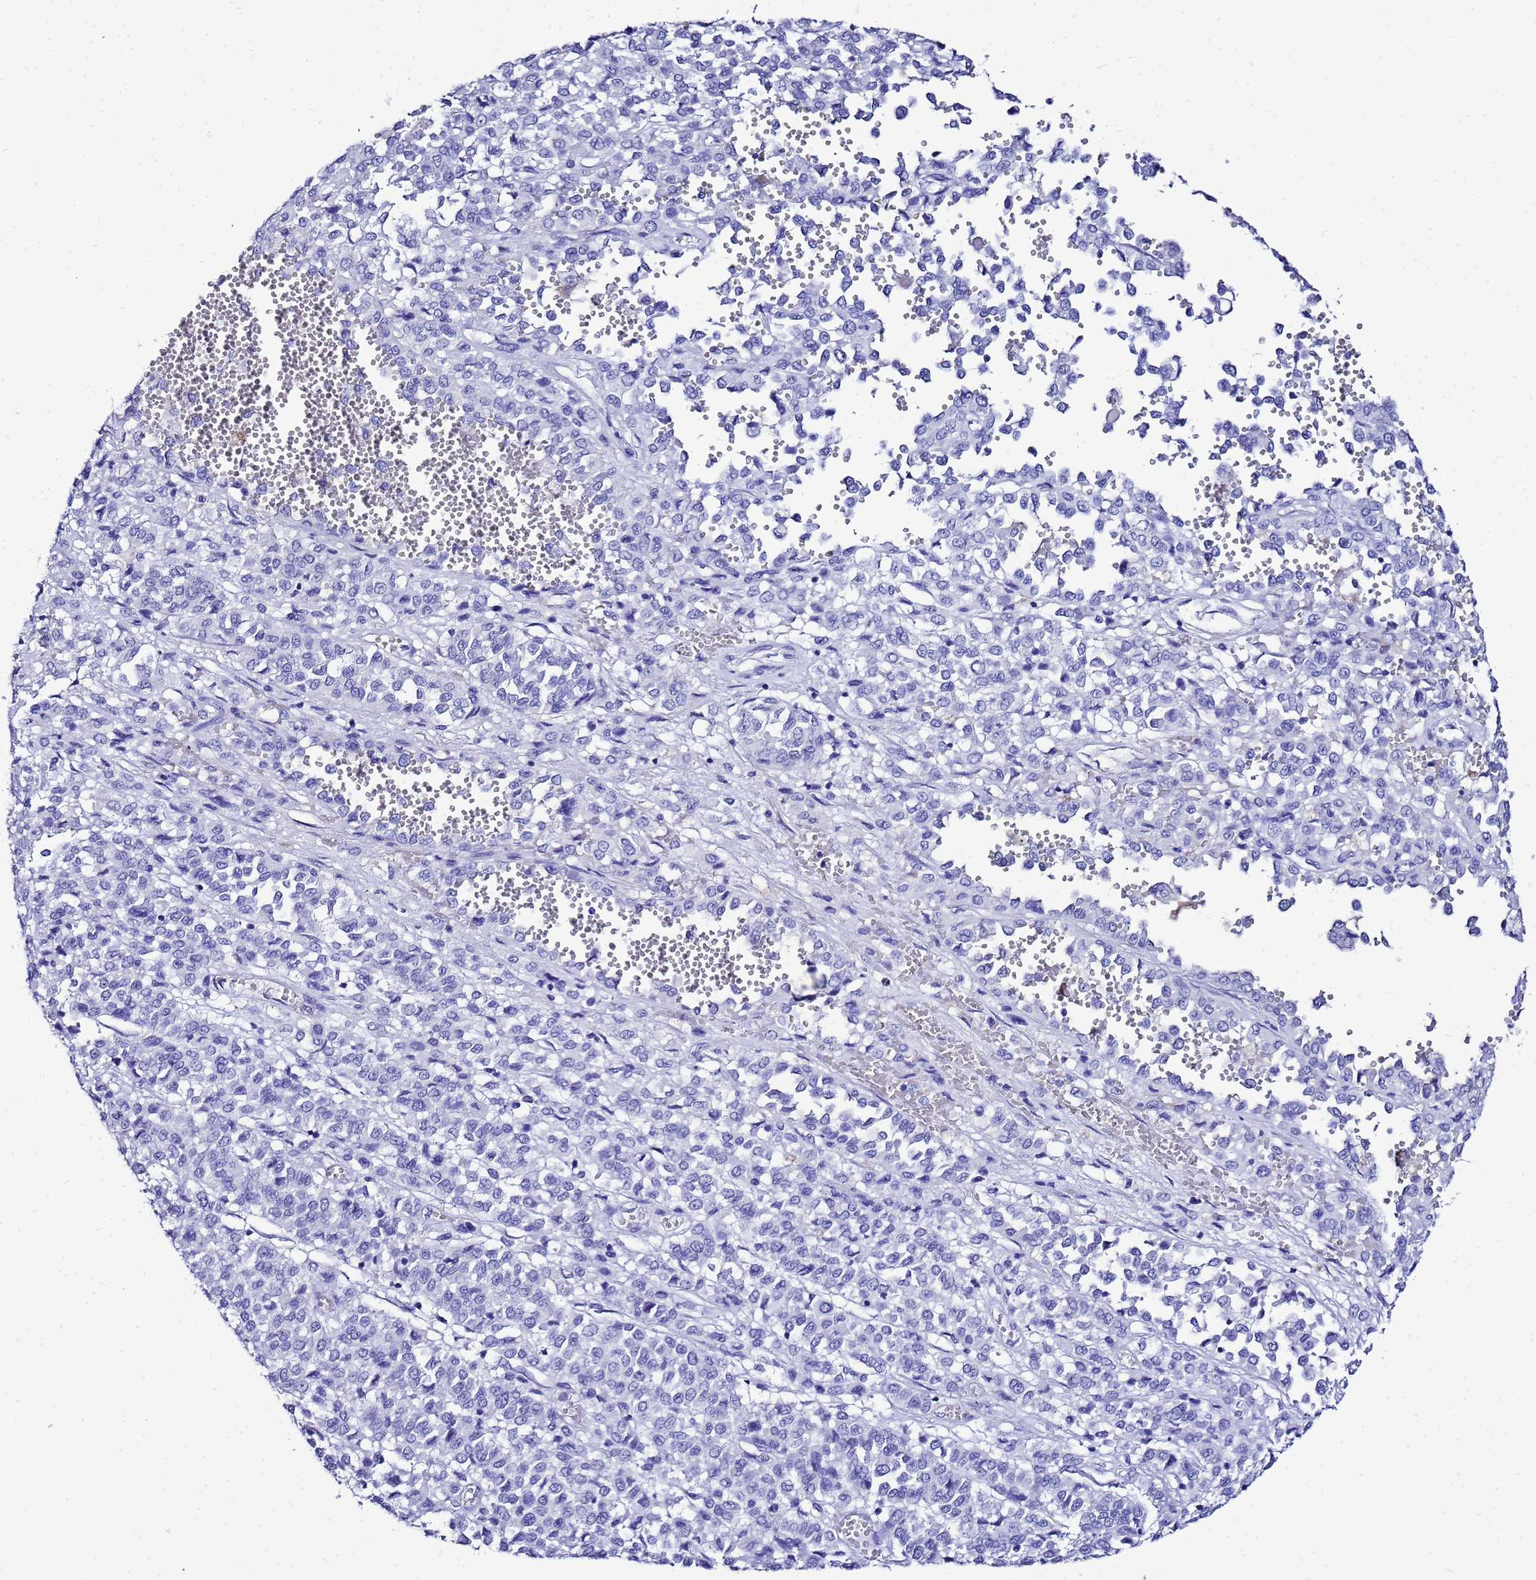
{"staining": {"intensity": "negative", "quantity": "none", "location": "none"}, "tissue": "melanoma", "cell_type": "Tumor cells", "image_type": "cancer", "snomed": [{"axis": "morphology", "description": "Malignant melanoma, Metastatic site"}, {"axis": "topography", "description": "Pancreas"}], "caption": "Immunohistochemical staining of human malignant melanoma (metastatic site) demonstrates no significant expression in tumor cells.", "gene": "LIPF", "patient": {"sex": "female", "age": 30}}